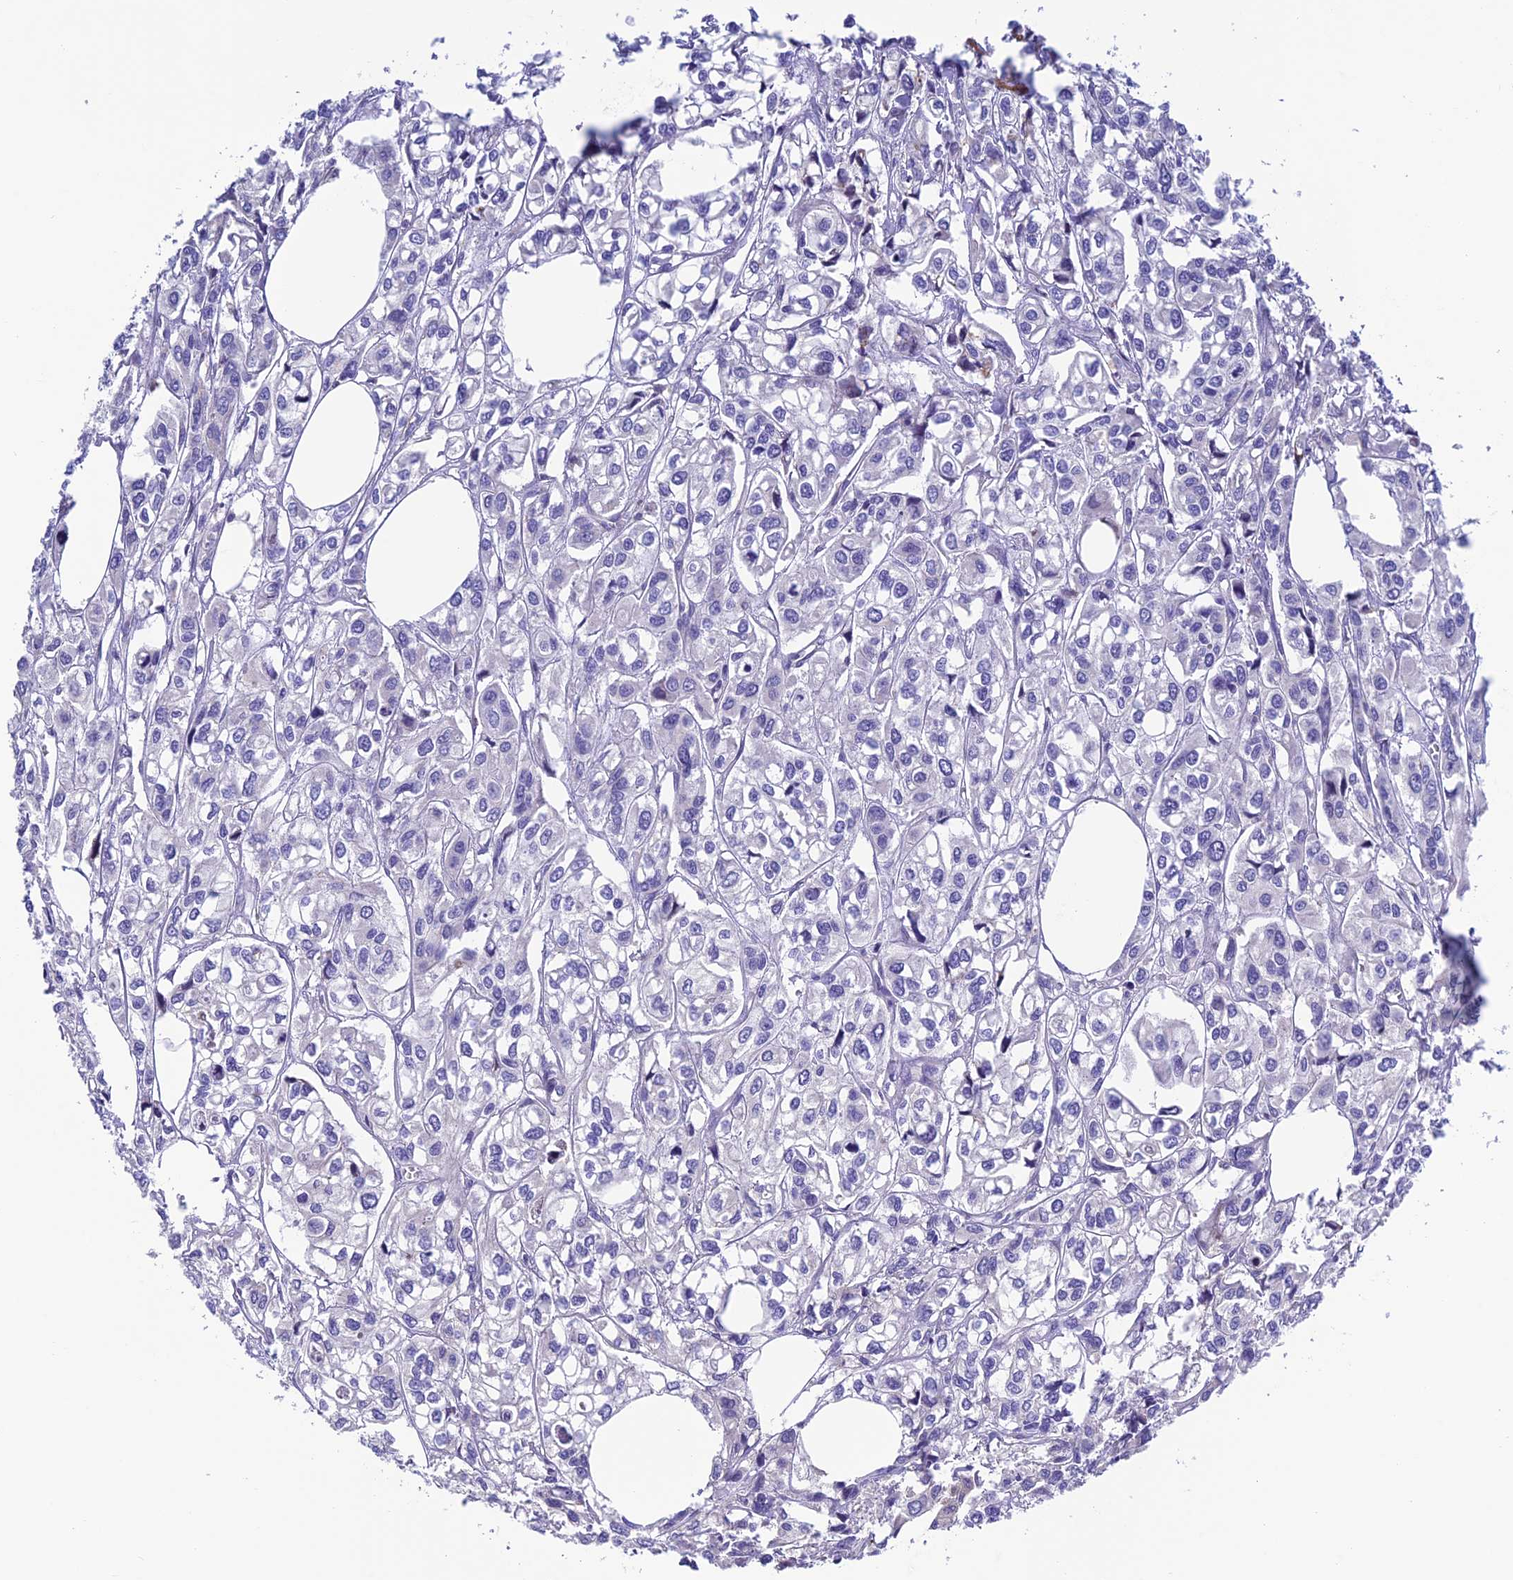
{"staining": {"intensity": "negative", "quantity": "none", "location": "none"}, "tissue": "urothelial cancer", "cell_type": "Tumor cells", "image_type": "cancer", "snomed": [{"axis": "morphology", "description": "Urothelial carcinoma, High grade"}, {"axis": "topography", "description": "Urinary bladder"}], "caption": "Tumor cells are negative for brown protein staining in high-grade urothelial carcinoma.", "gene": "FAM178B", "patient": {"sex": "male", "age": 67}}